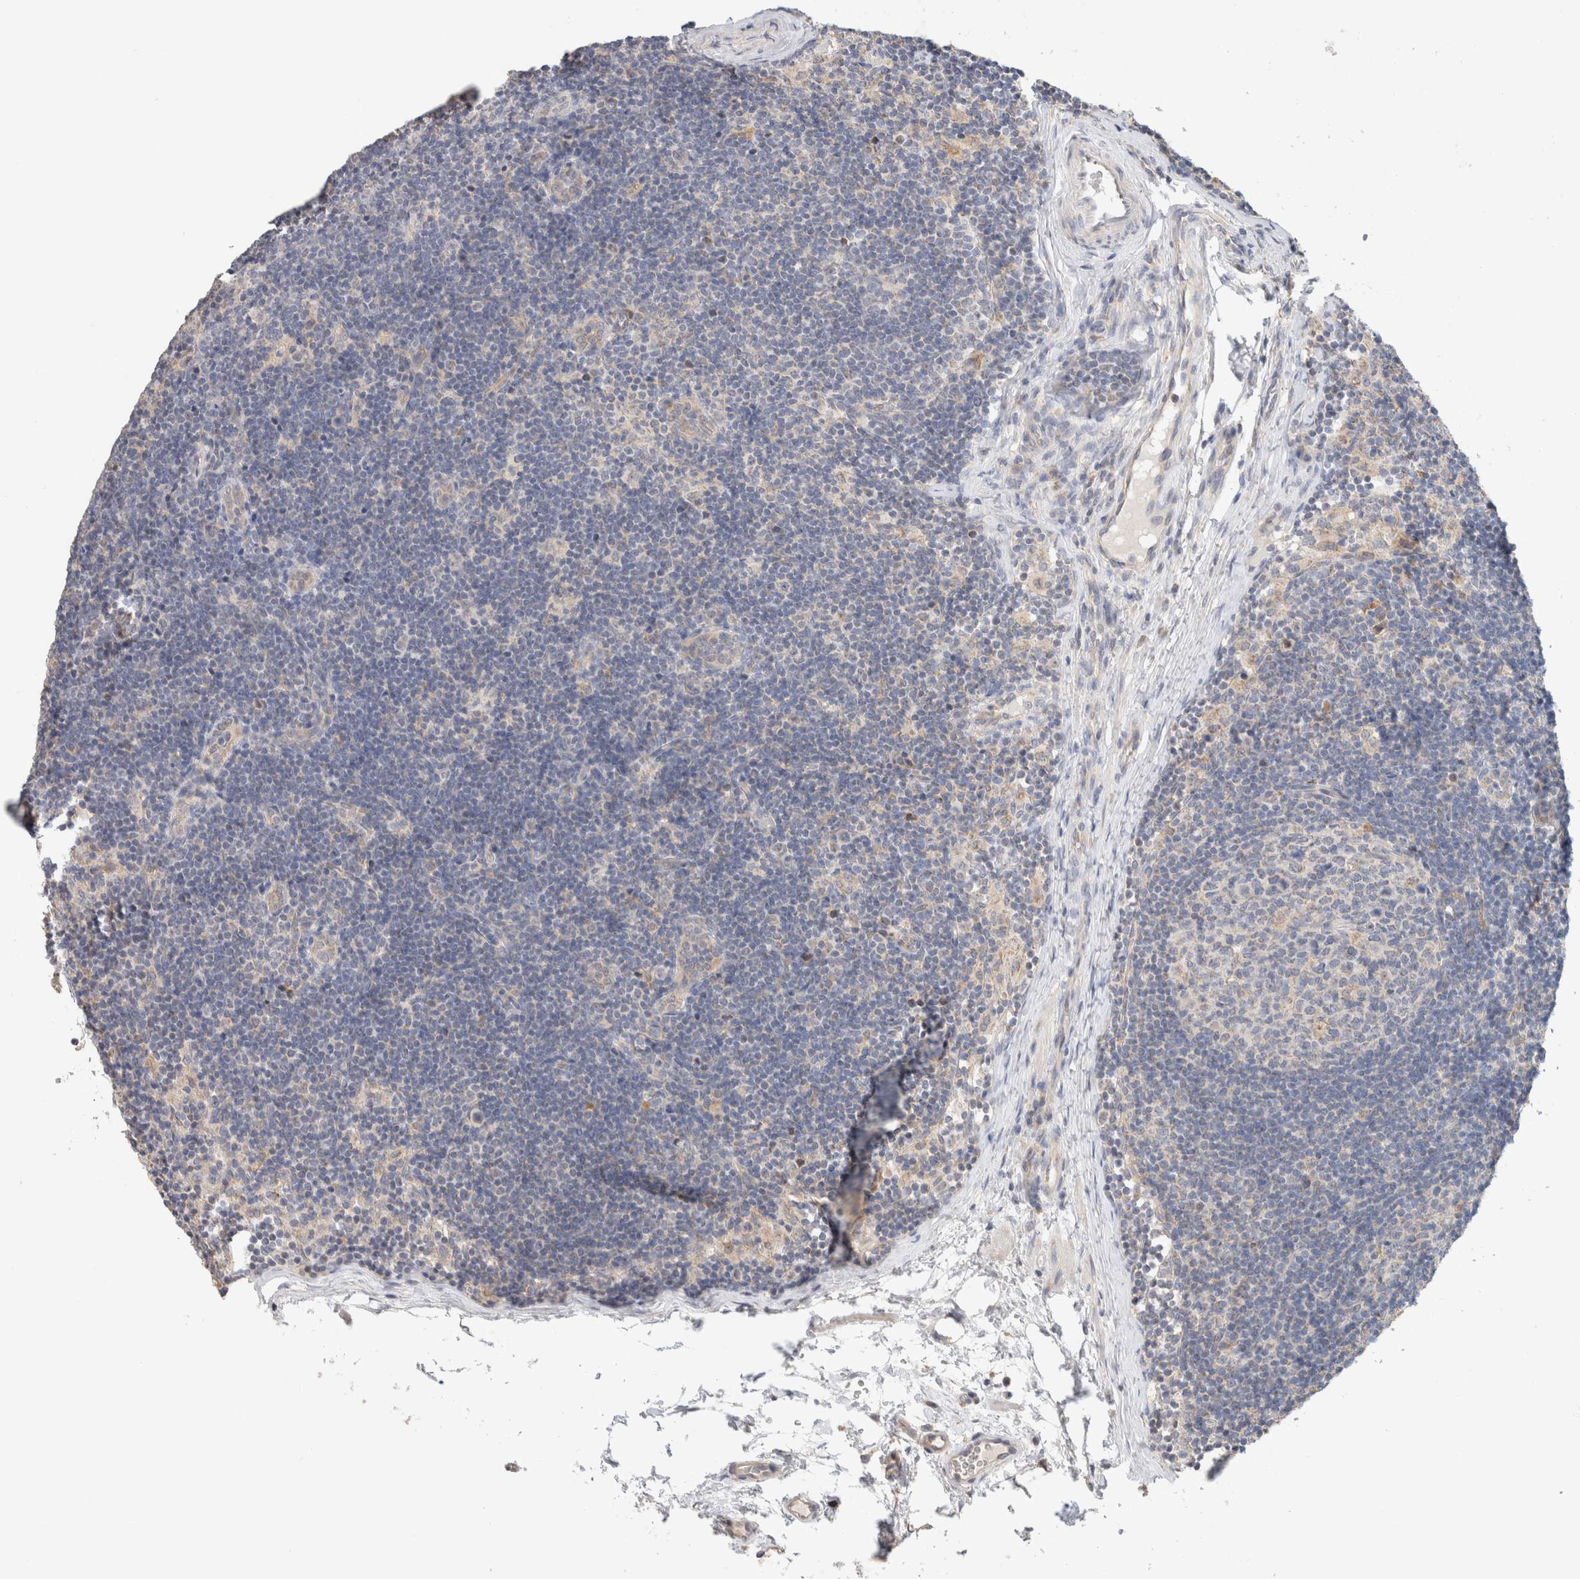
{"staining": {"intensity": "negative", "quantity": "none", "location": "none"}, "tissue": "lymph node", "cell_type": "Germinal center cells", "image_type": "normal", "snomed": [{"axis": "morphology", "description": "Normal tissue, NOS"}, {"axis": "topography", "description": "Lymph node"}], "caption": "A photomicrograph of human lymph node is negative for staining in germinal center cells. (DAB immunohistochemistry visualized using brightfield microscopy, high magnification).", "gene": "CA13", "patient": {"sex": "female", "age": 22}}